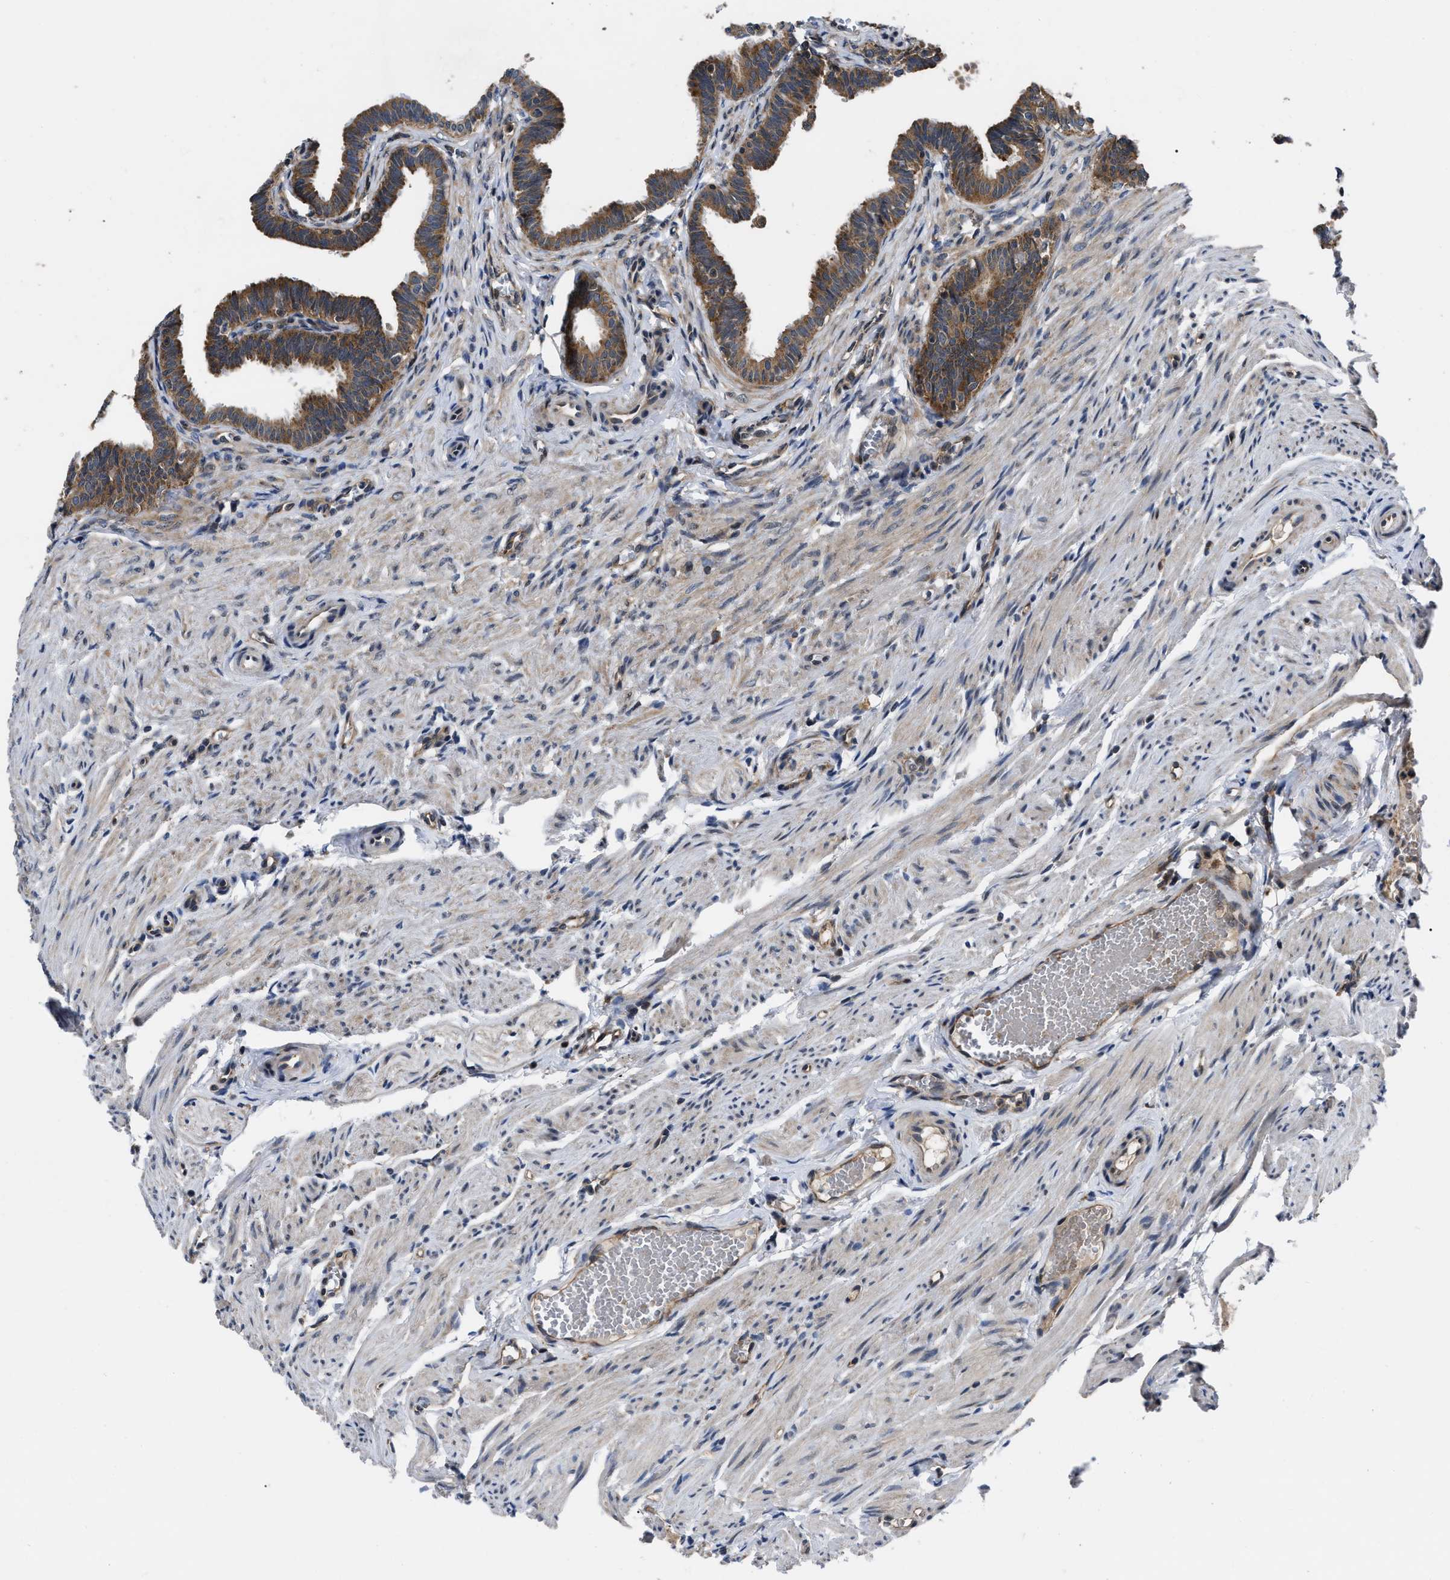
{"staining": {"intensity": "moderate", "quantity": ">75%", "location": "cytoplasmic/membranous"}, "tissue": "fallopian tube", "cell_type": "Glandular cells", "image_type": "normal", "snomed": [{"axis": "morphology", "description": "Normal tissue, NOS"}, {"axis": "topography", "description": "Fallopian tube"}, {"axis": "topography", "description": "Ovary"}], "caption": "An image showing moderate cytoplasmic/membranous positivity in about >75% of glandular cells in normal fallopian tube, as visualized by brown immunohistochemical staining.", "gene": "GET4", "patient": {"sex": "female", "age": 23}}